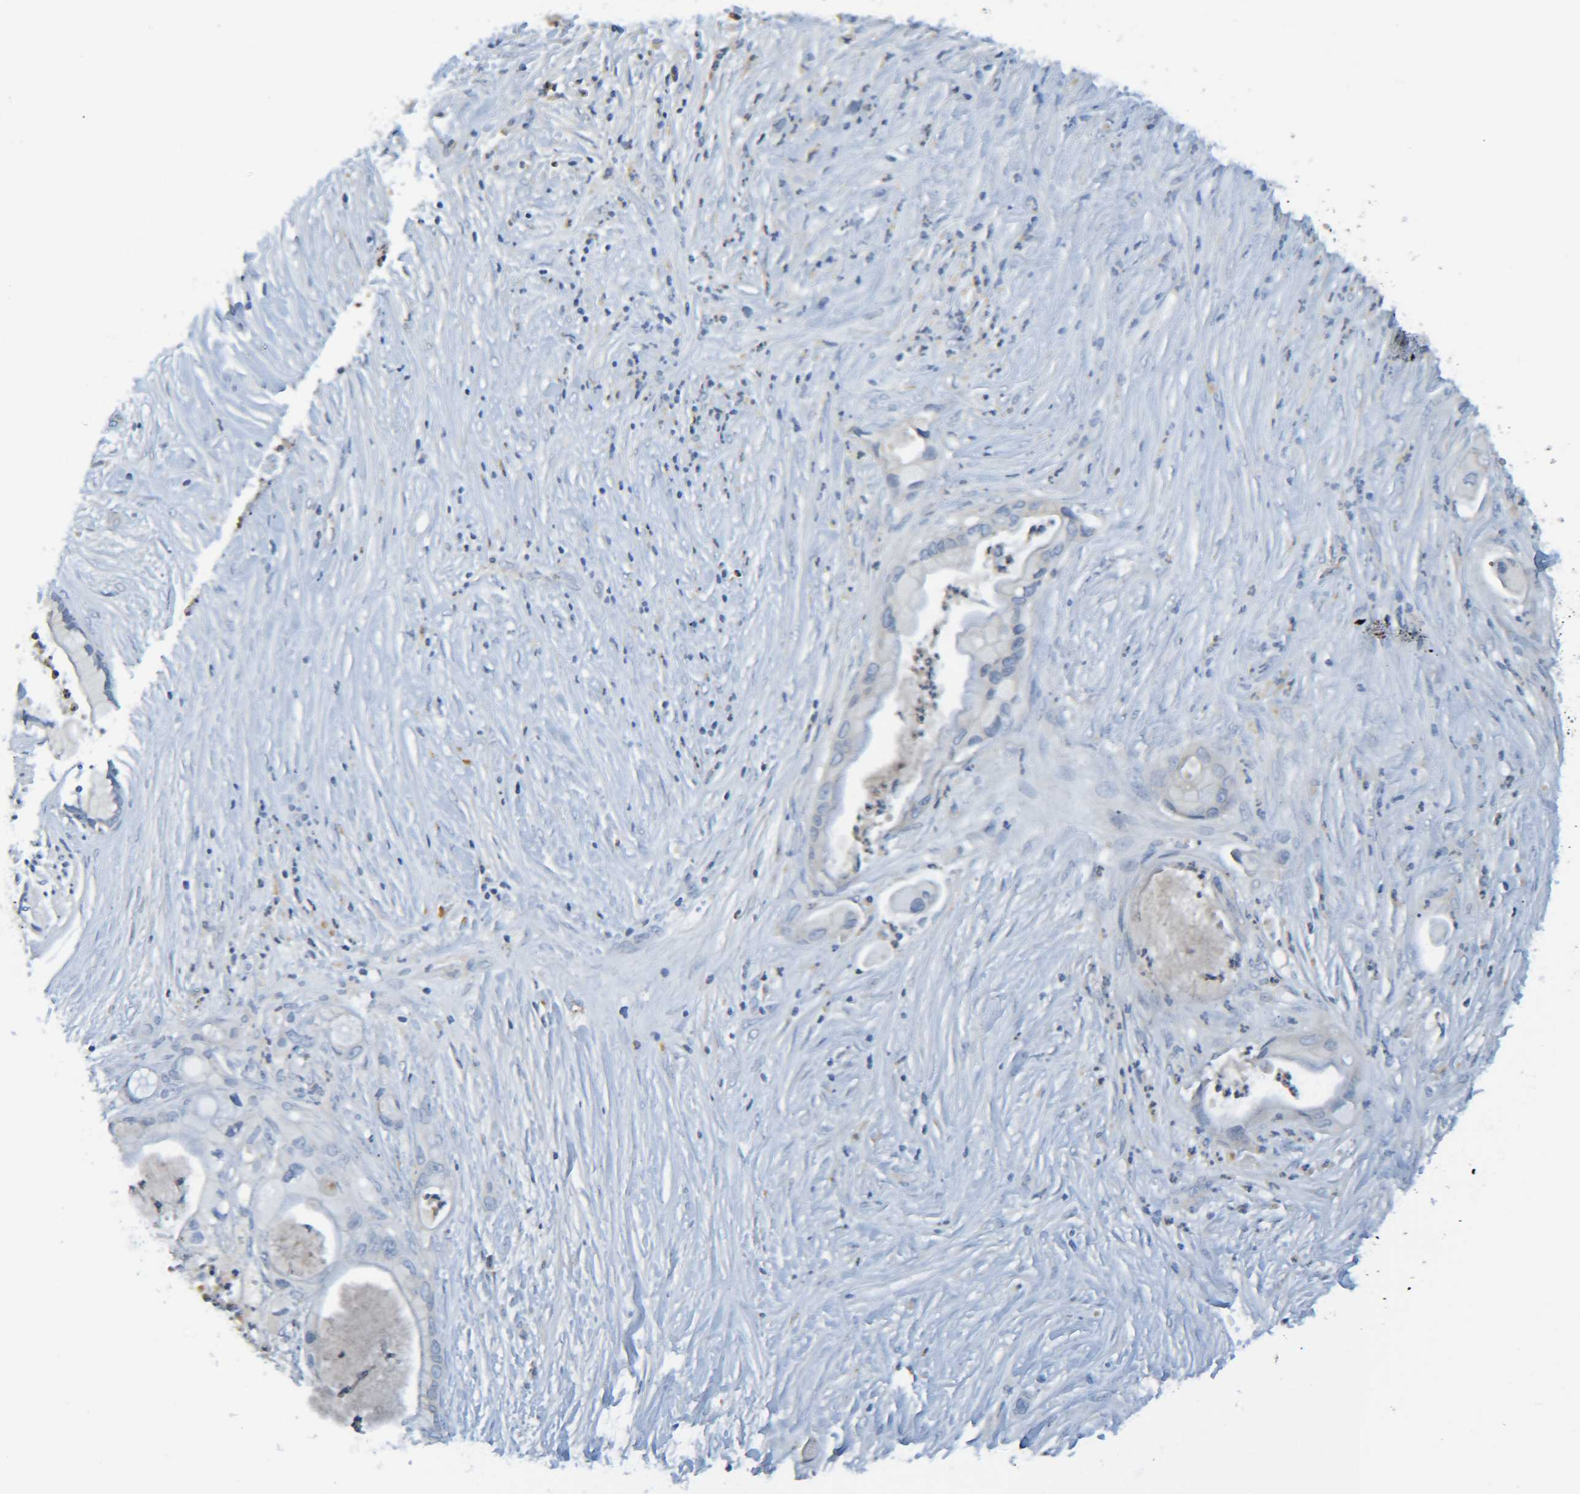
{"staining": {"intensity": "negative", "quantity": "none", "location": "none"}, "tissue": "pancreatic cancer", "cell_type": "Tumor cells", "image_type": "cancer", "snomed": [{"axis": "morphology", "description": "Adenocarcinoma, NOS"}, {"axis": "topography", "description": "Pancreas"}], "caption": "This is a micrograph of IHC staining of adenocarcinoma (pancreatic), which shows no expression in tumor cells.", "gene": "C1QA", "patient": {"sex": "female", "age": 59}}